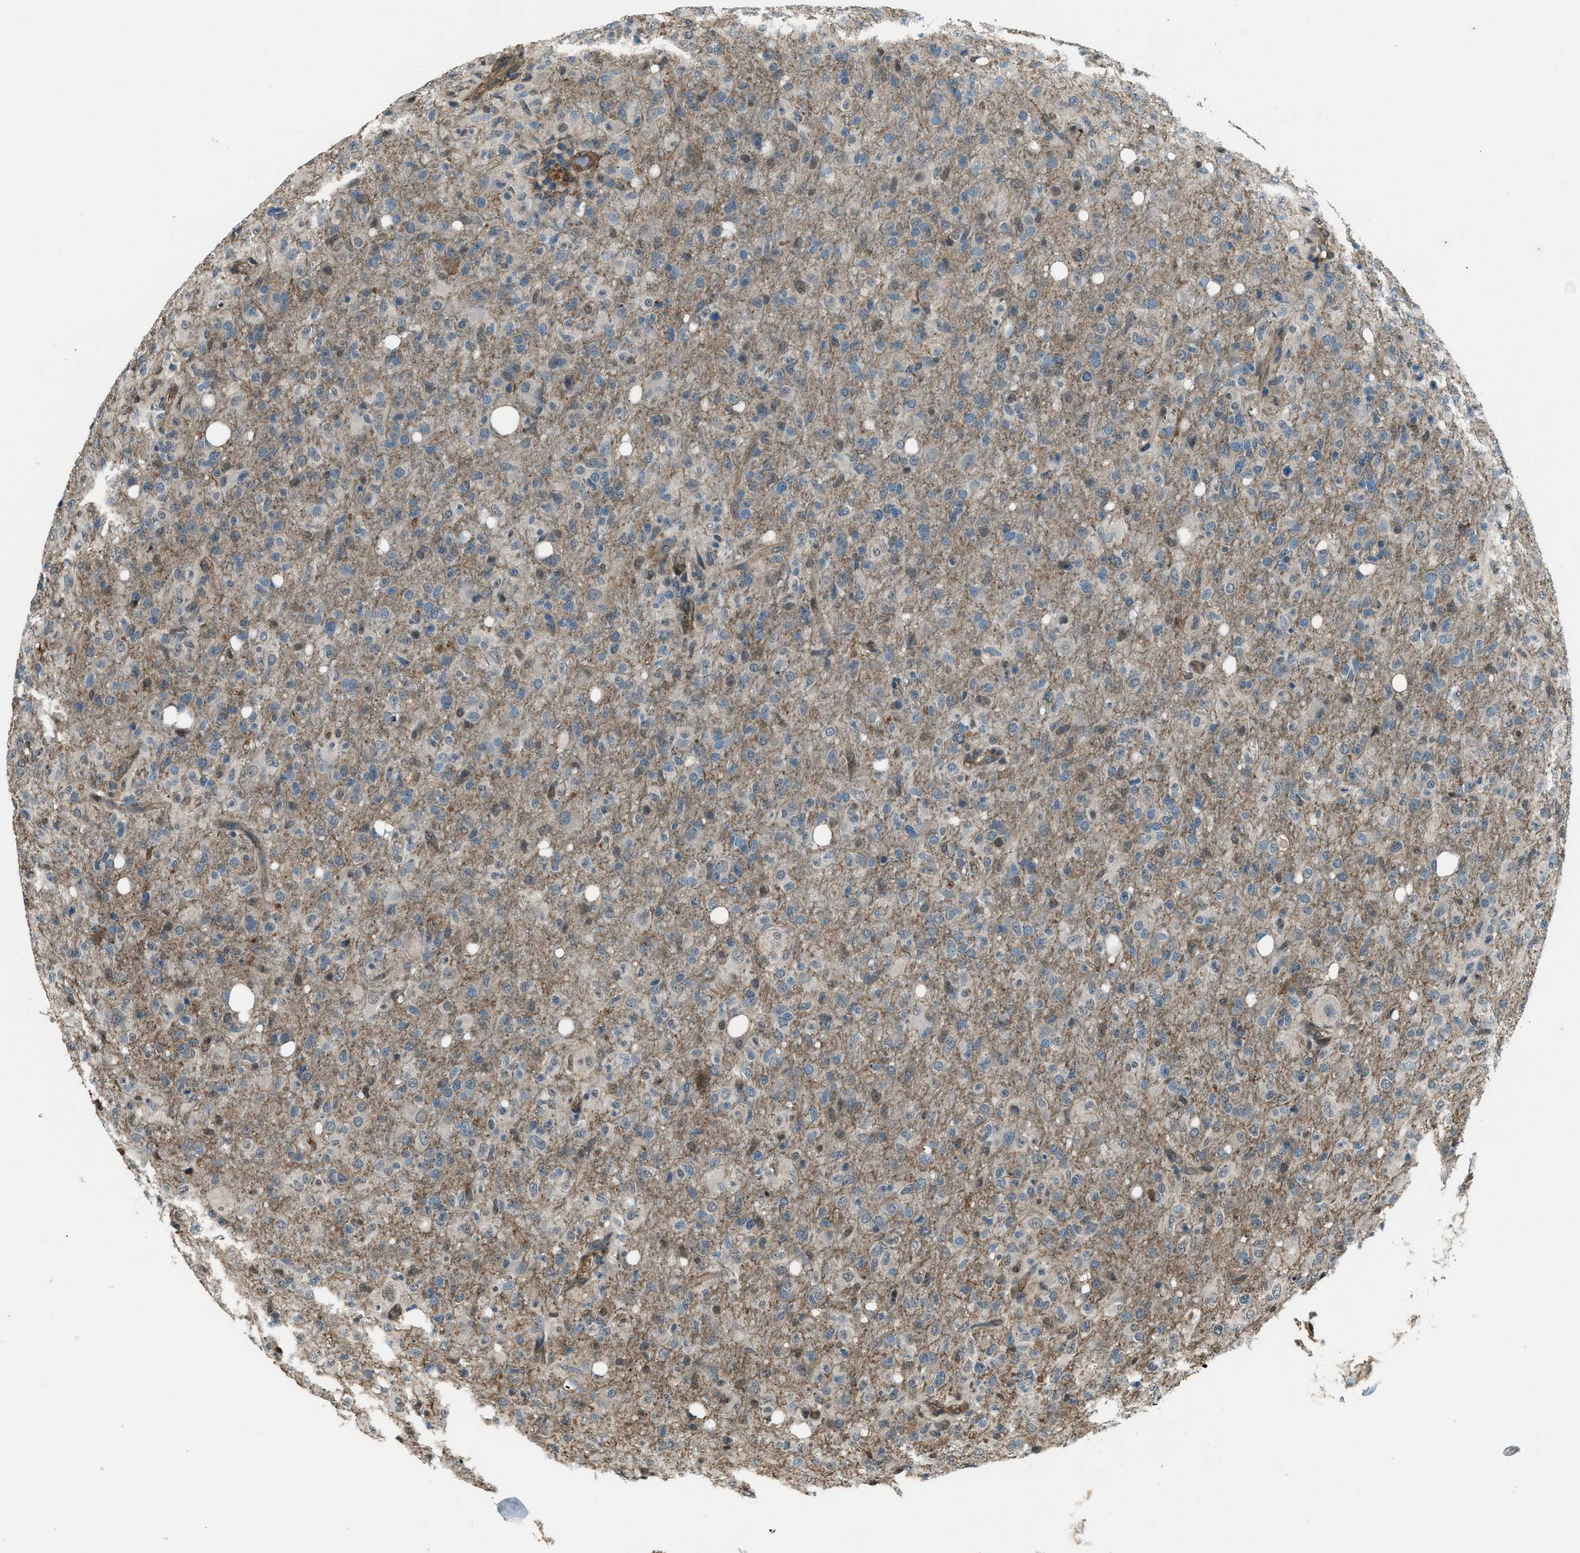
{"staining": {"intensity": "negative", "quantity": "none", "location": "none"}, "tissue": "glioma", "cell_type": "Tumor cells", "image_type": "cancer", "snomed": [{"axis": "morphology", "description": "Glioma, malignant, High grade"}, {"axis": "topography", "description": "Brain"}], "caption": "The immunohistochemistry (IHC) histopathology image has no significant expression in tumor cells of malignant glioma (high-grade) tissue.", "gene": "SVIL", "patient": {"sex": "female", "age": 57}}